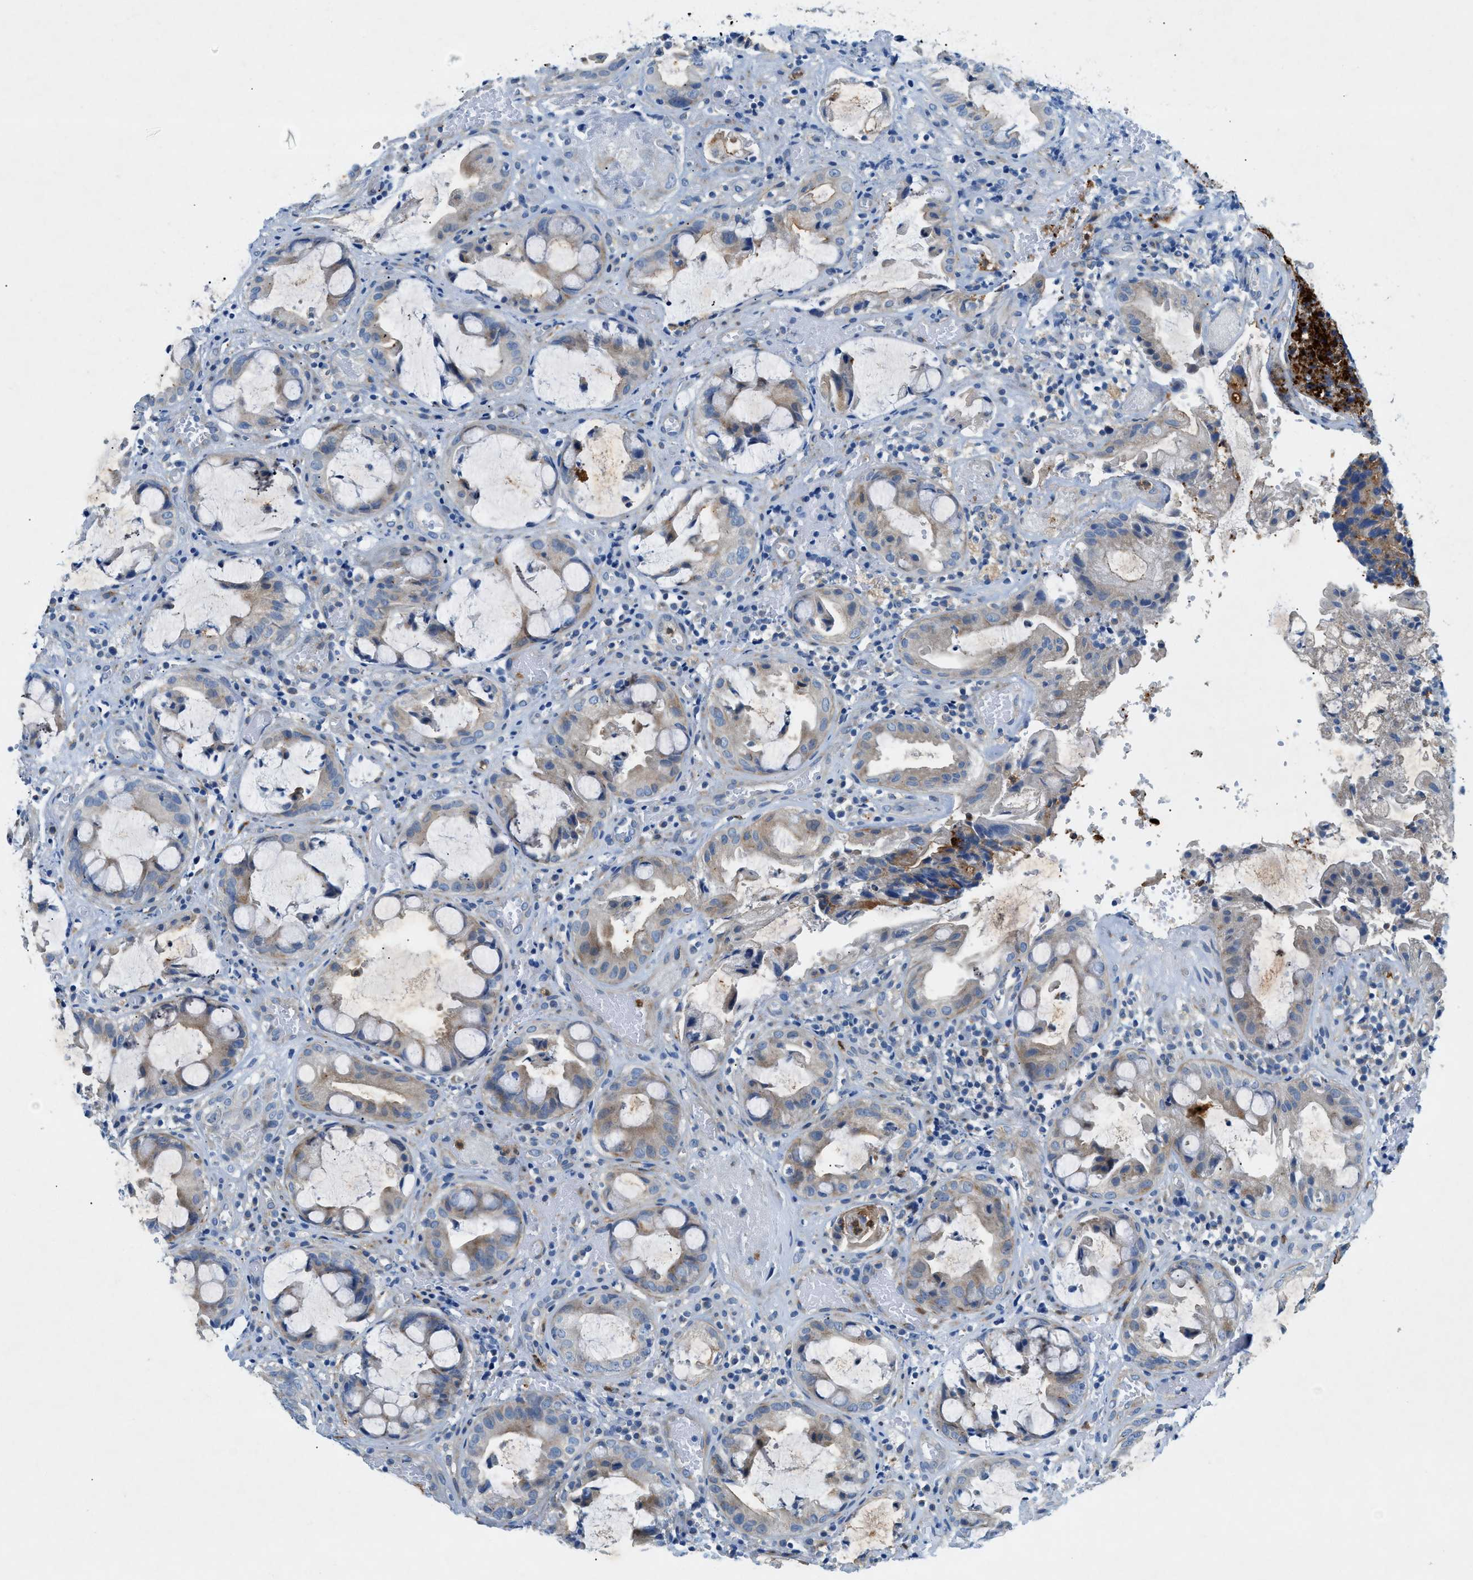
{"staining": {"intensity": "moderate", "quantity": "25%-75%", "location": "cytoplasmic/membranous"}, "tissue": "colorectal cancer", "cell_type": "Tumor cells", "image_type": "cancer", "snomed": [{"axis": "morphology", "description": "Adenocarcinoma, NOS"}, {"axis": "topography", "description": "Colon"}], "caption": "There is medium levels of moderate cytoplasmic/membranous expression in tumor cells of colorectal adenocarcinoma, as demonstrated by immunohistochemical staining (brown color).", "gene": "ZDHHC13", "patient": {"sex": "female", "age": 57}}